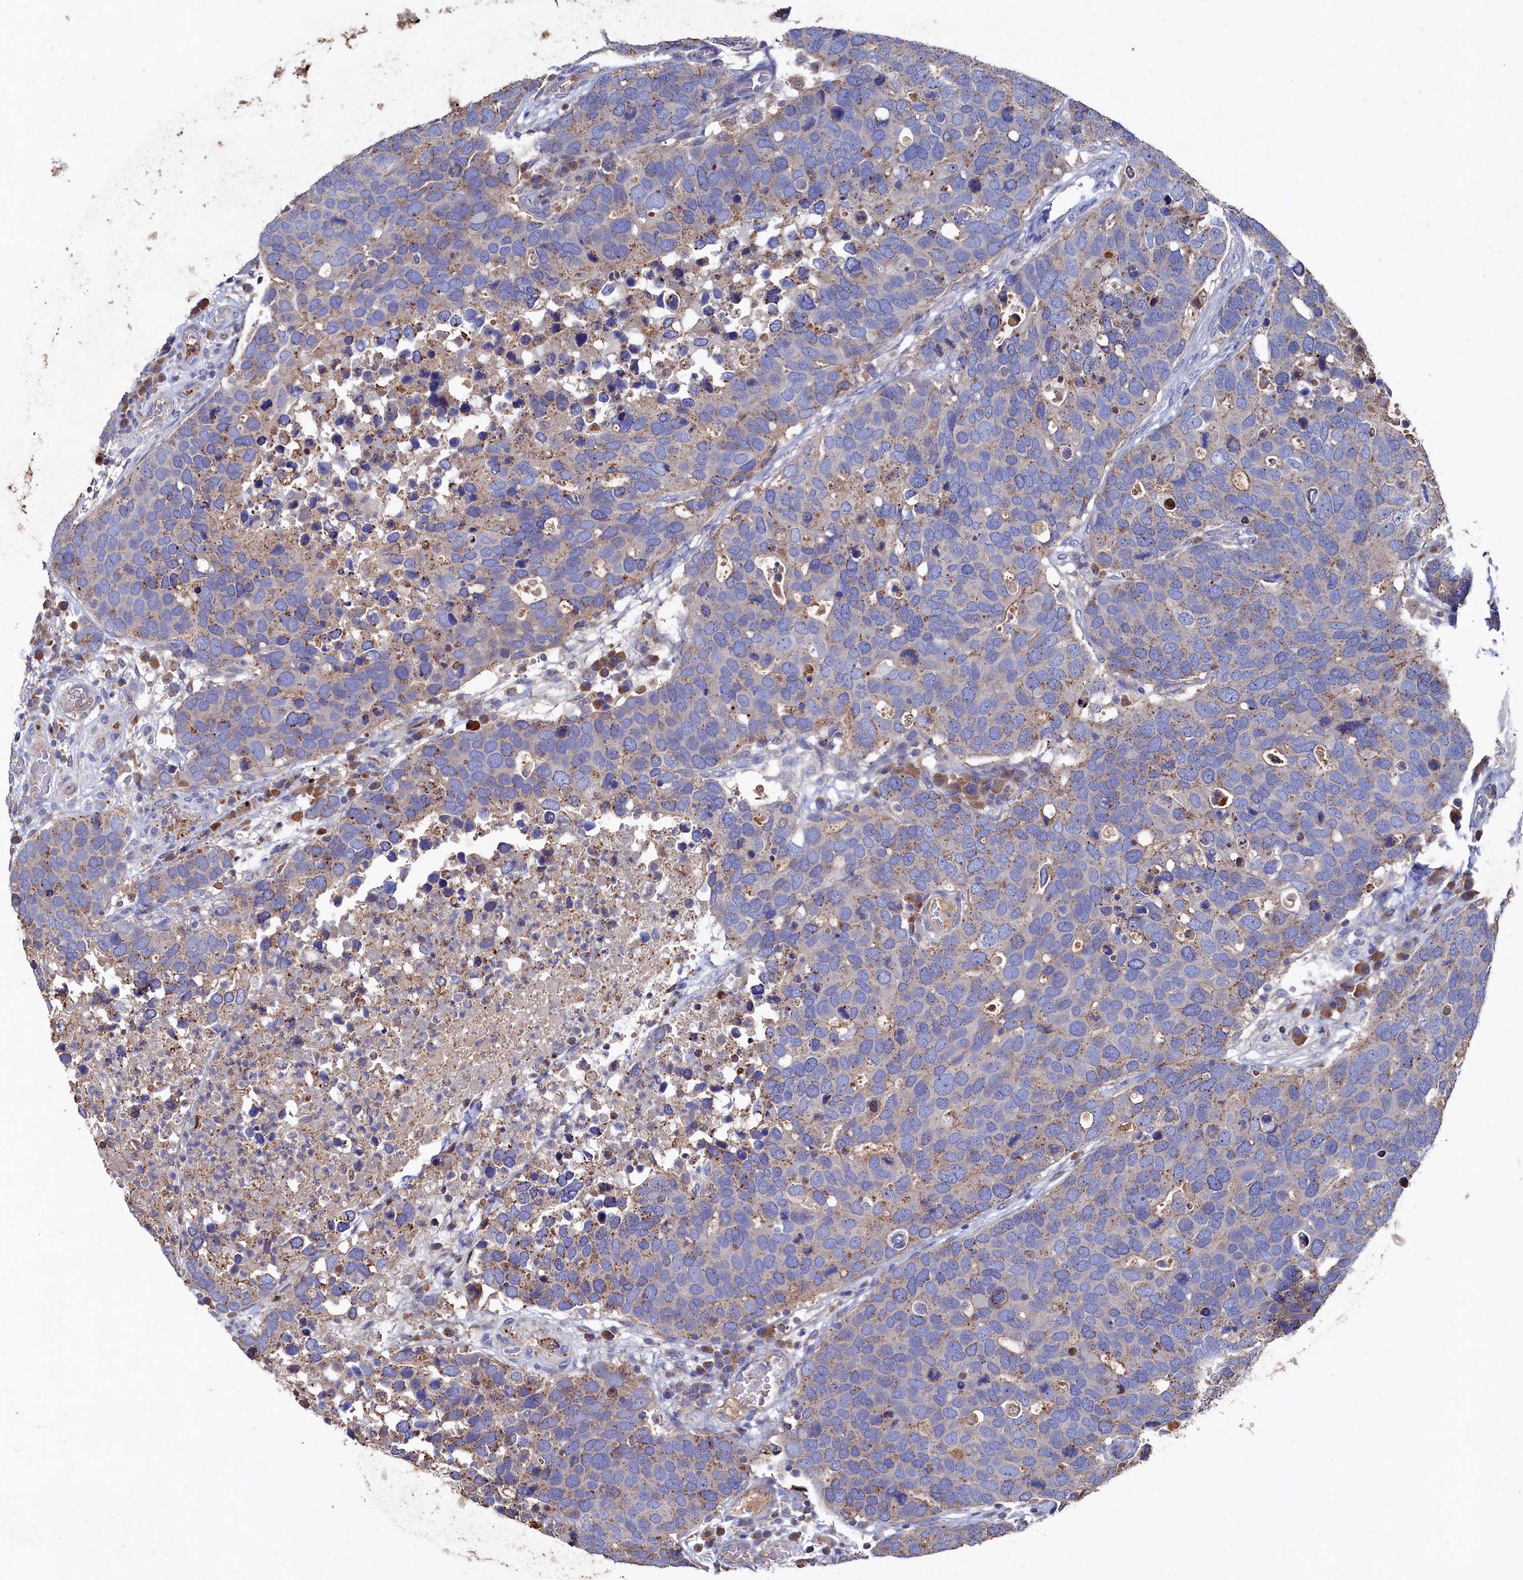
{"staining": {"intensity": "weak", "quantity": ">75%", "location": "cytoplasmic/membranous"}, "tissue": "breast cancer", "cell_type": "Tumor cells", "image_type": "cancer", "snomed": [{"axis": "morphology", "description": "Duct carcinoma"}, {"axis": "topography", "description": "Breast"}], "caption": "High-magnification brightfield microscopy of breast cancer stained with DAB (brown) and counterstained with hematoxylin (blue). tumor cells exhibit weak cytoplasmic/membranous positivity is present in approximately>75% of cells.", "gene": "TK2", "patient": {"sex": "female", "age": 83}}